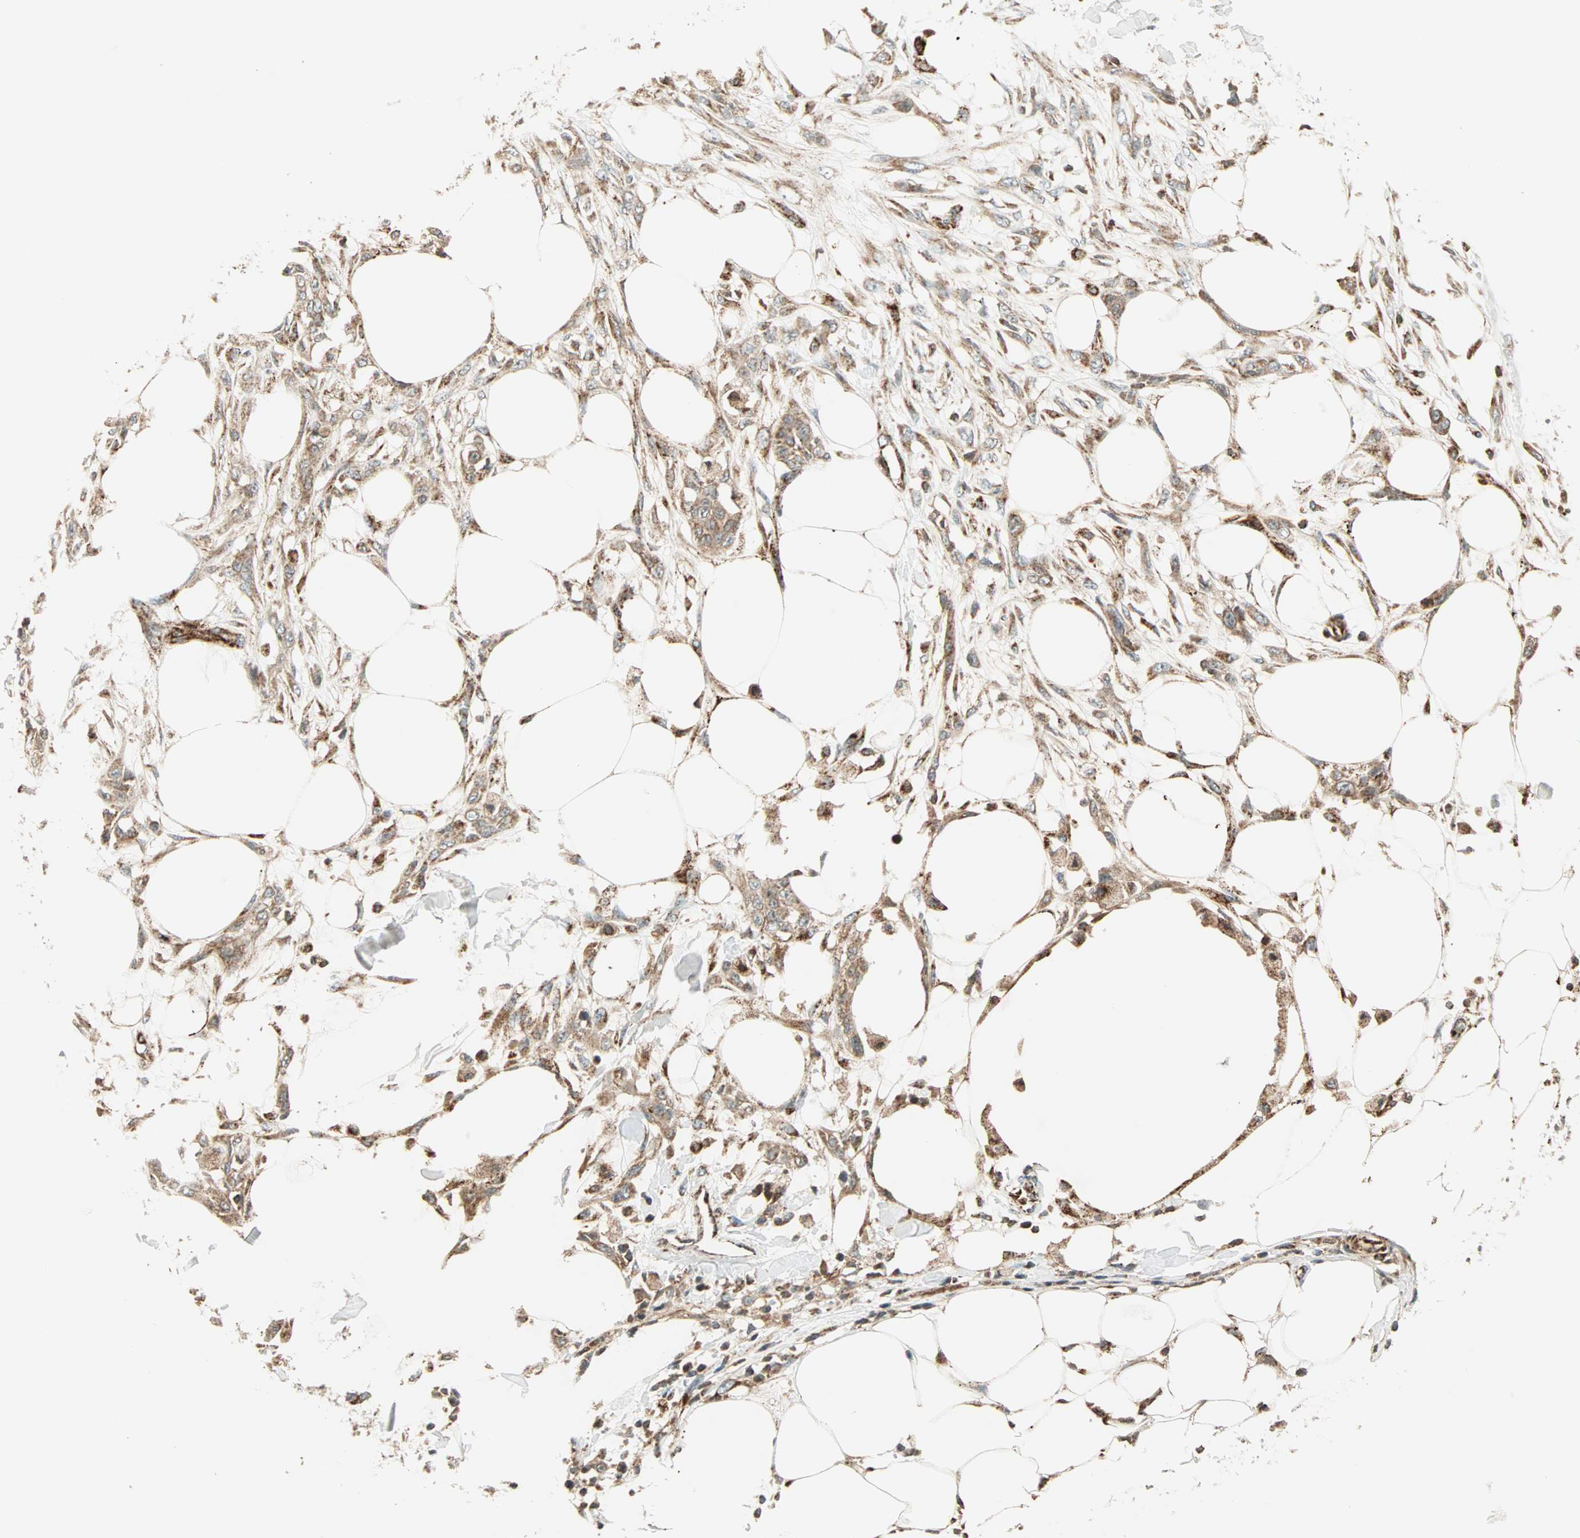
{"staining": {"intensity": "weak", "quantity": "<25%", "location": "cytoplasmic/membranous"}, "tissue": "skin cancer", "cell_type": "Tumor cells", "image_type": "cancer", "snomed": [{"axis": "morphology", "description": "Squamous cell carcinoma, NOS"}, {"axis": "topography", "description": "Skin"}], "caption": "Tumor cells are negative for brown protein staining in skin cancer.", "gene": "SPRY4", "patient": {"sex": "female", "age": 59}}